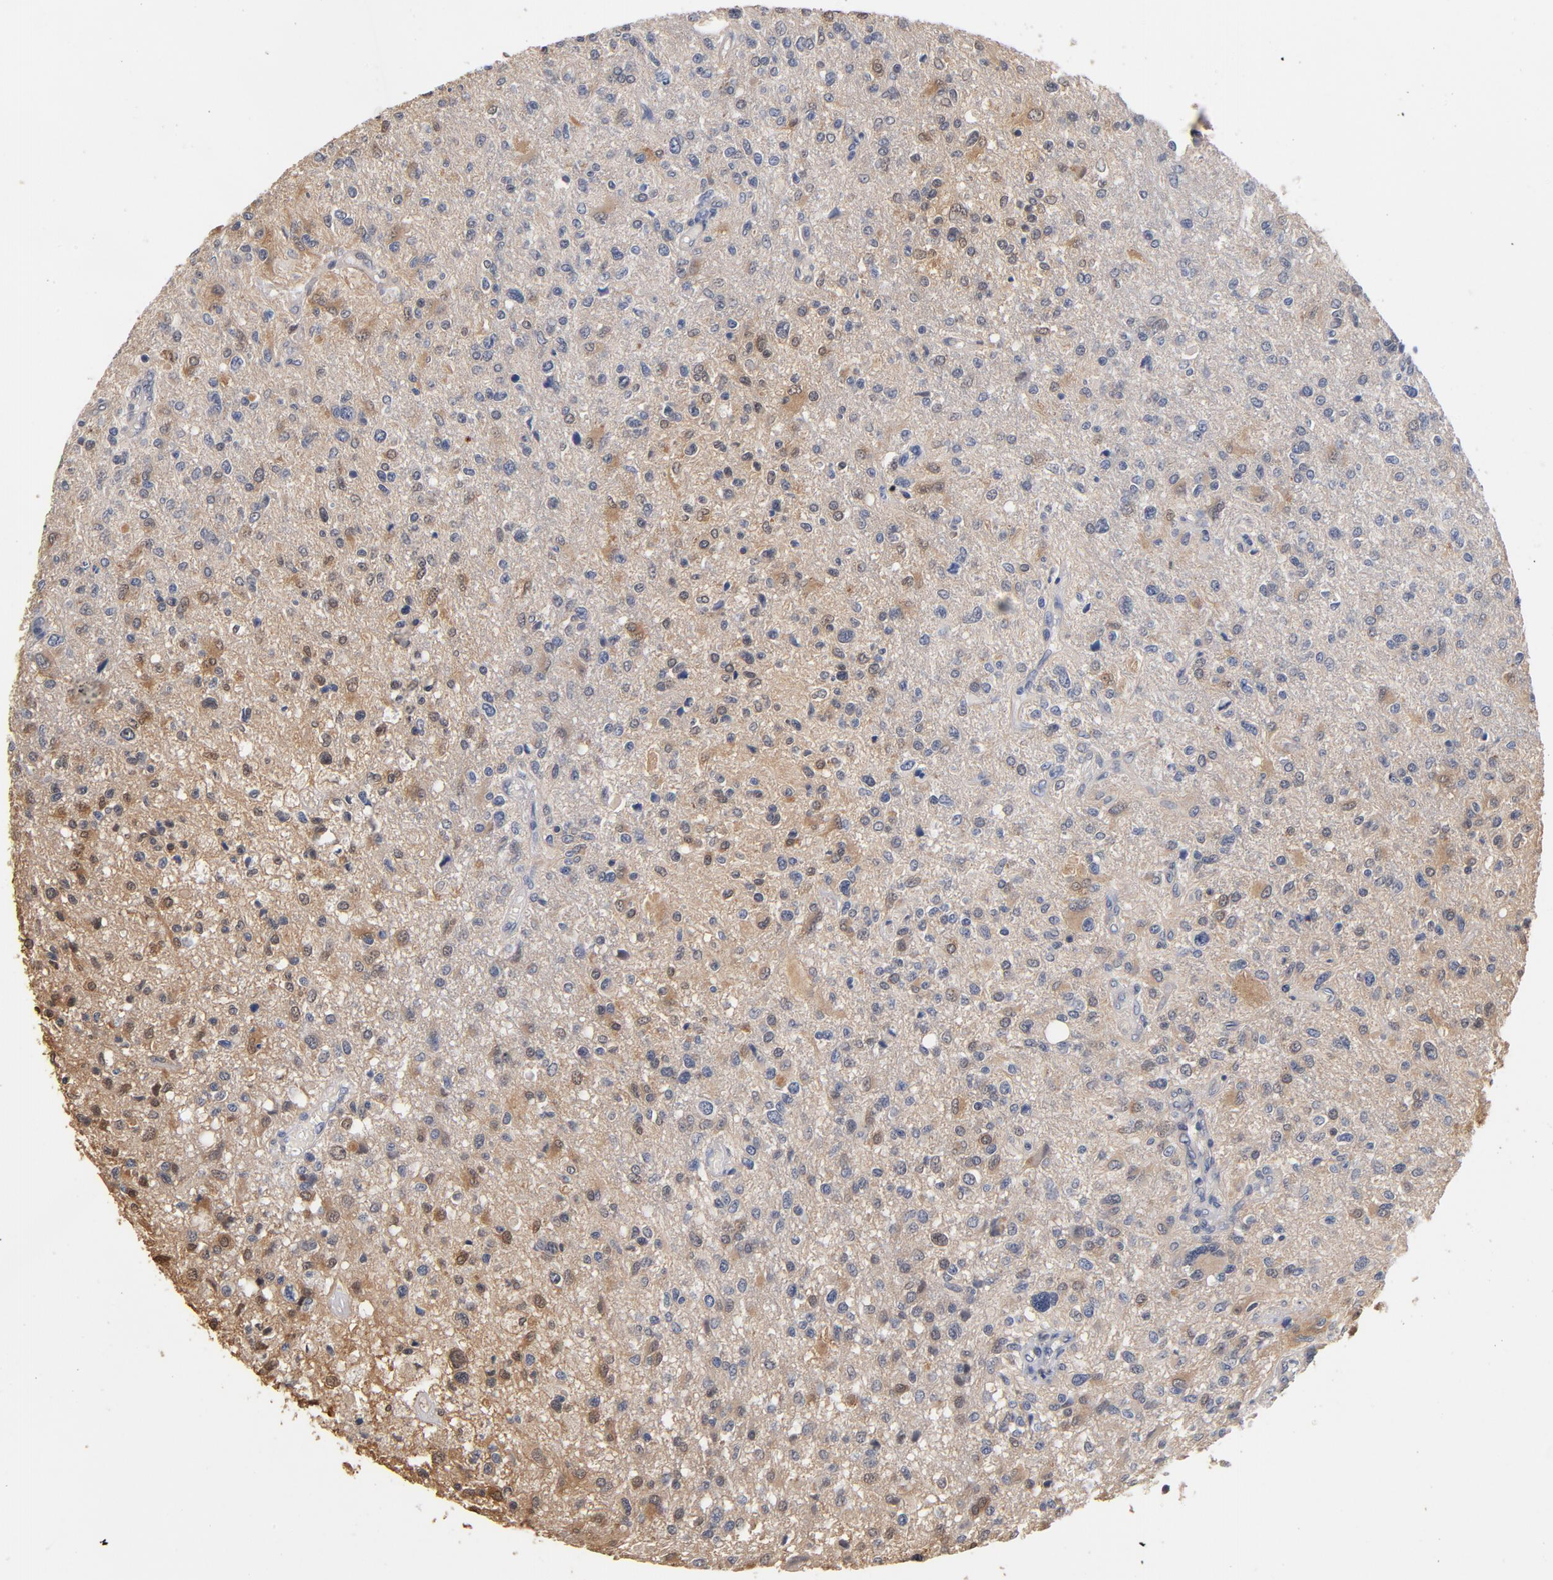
{"staining": {"intensity": "moderate", "quantity": "<25%", "location": "cytoplasmic/membranous"}, "tissue": "glioma", "cell_type": "Tumor cells", "image_type": "cancer", "snomed": [{"axis": "morphology", "description": "Glioma, malignant, High grade"}, {"axis": "topography", "description": "Cerebral cortex"}], "caption": "Immunohistochemistry image of neoplastic tissue: human glioma stained using immunohistochemistry (IHC) exhibits low levels of moderate protein expression localized specifically in the cytoplasmic/membranous of tumor cells, appearing as a cytoplasmic/membranous brown color.", "gene": "MIF", "patient": {"sex": "male", "age": 76}}